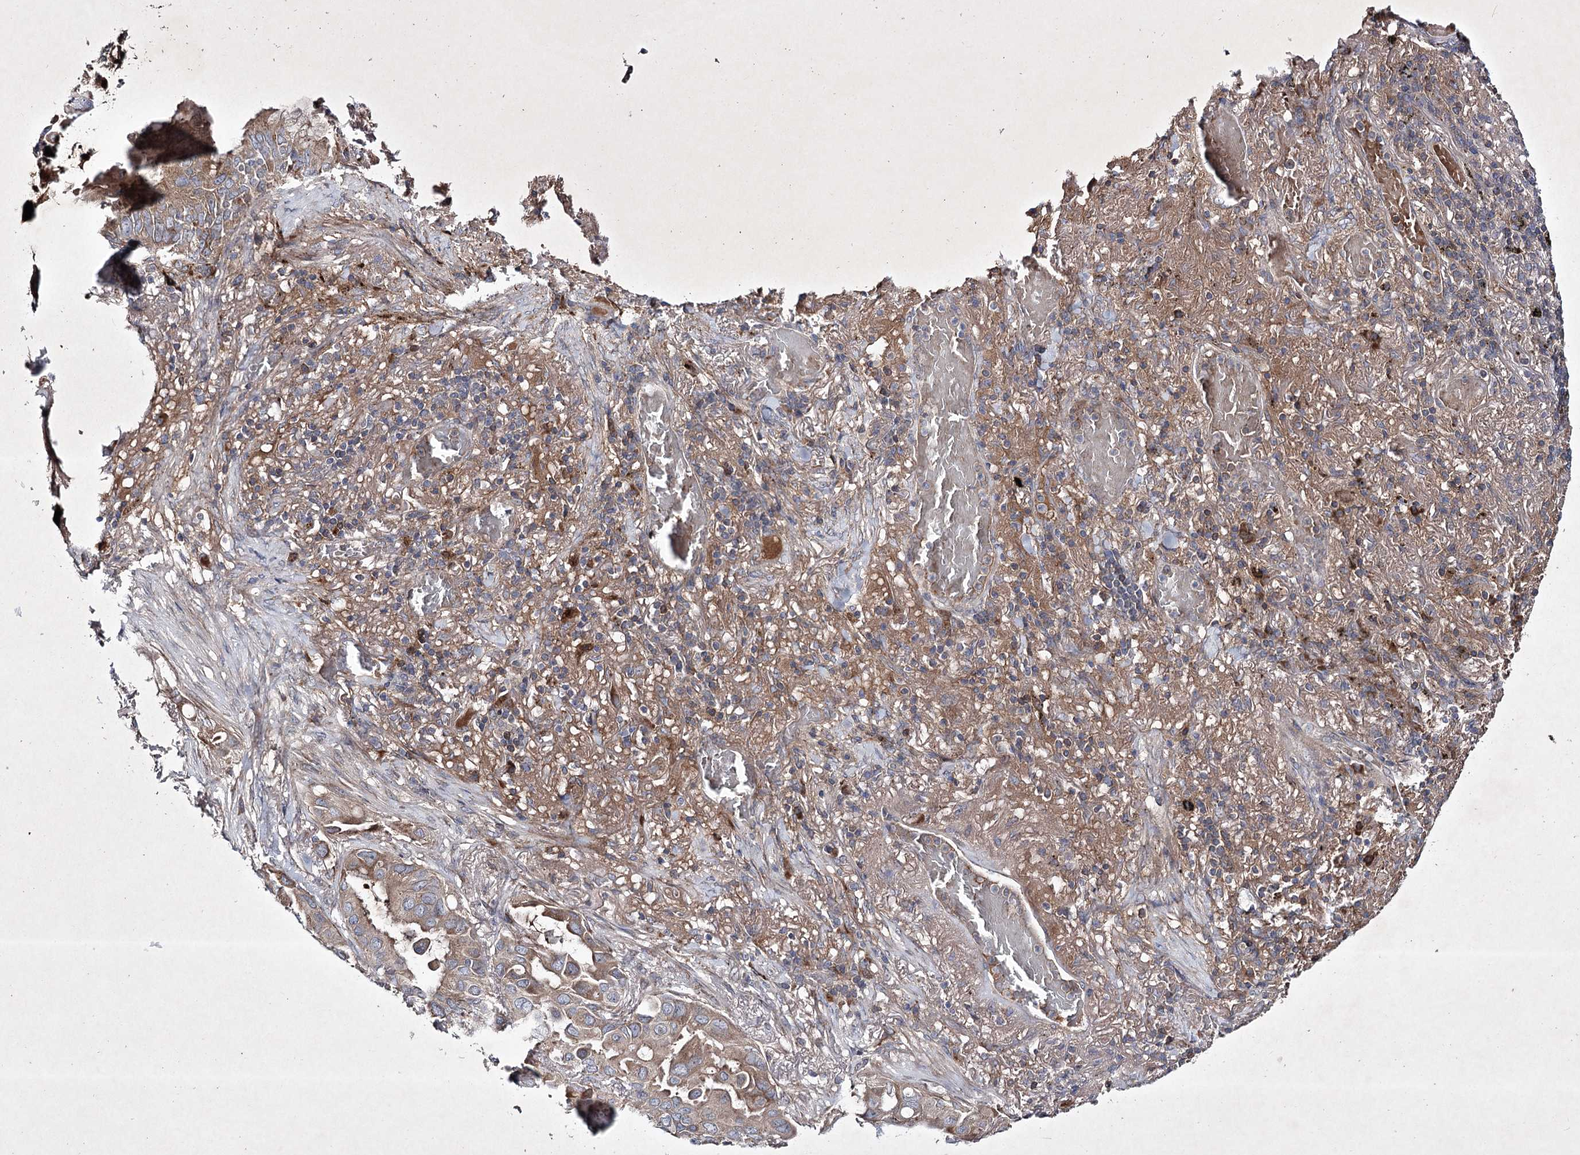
{"staining": {"intensity": "weak", "quantity": ">75%", "location": "cytoplasmic/membranous"}, "tissue": "lung cancer", "cell_type": "Tumor cells", "image_type": "cancer", "snomed": [{"axis": "morphology", "description": "Adenocarcinoma, NOS"}, {"axis": "topography", "description": "Lung"}], "caption": "Adenocarcinoma (lung) stained with DAB (3,3'-diaminobenzidine) immunohistochemistry (IHC) demonstrates low levels of weak cytoplasmic/membranous expression in approximately >75% of tumor cells.", "gene": "ALG9", "patient": {"sex": "male", "age": 64}}